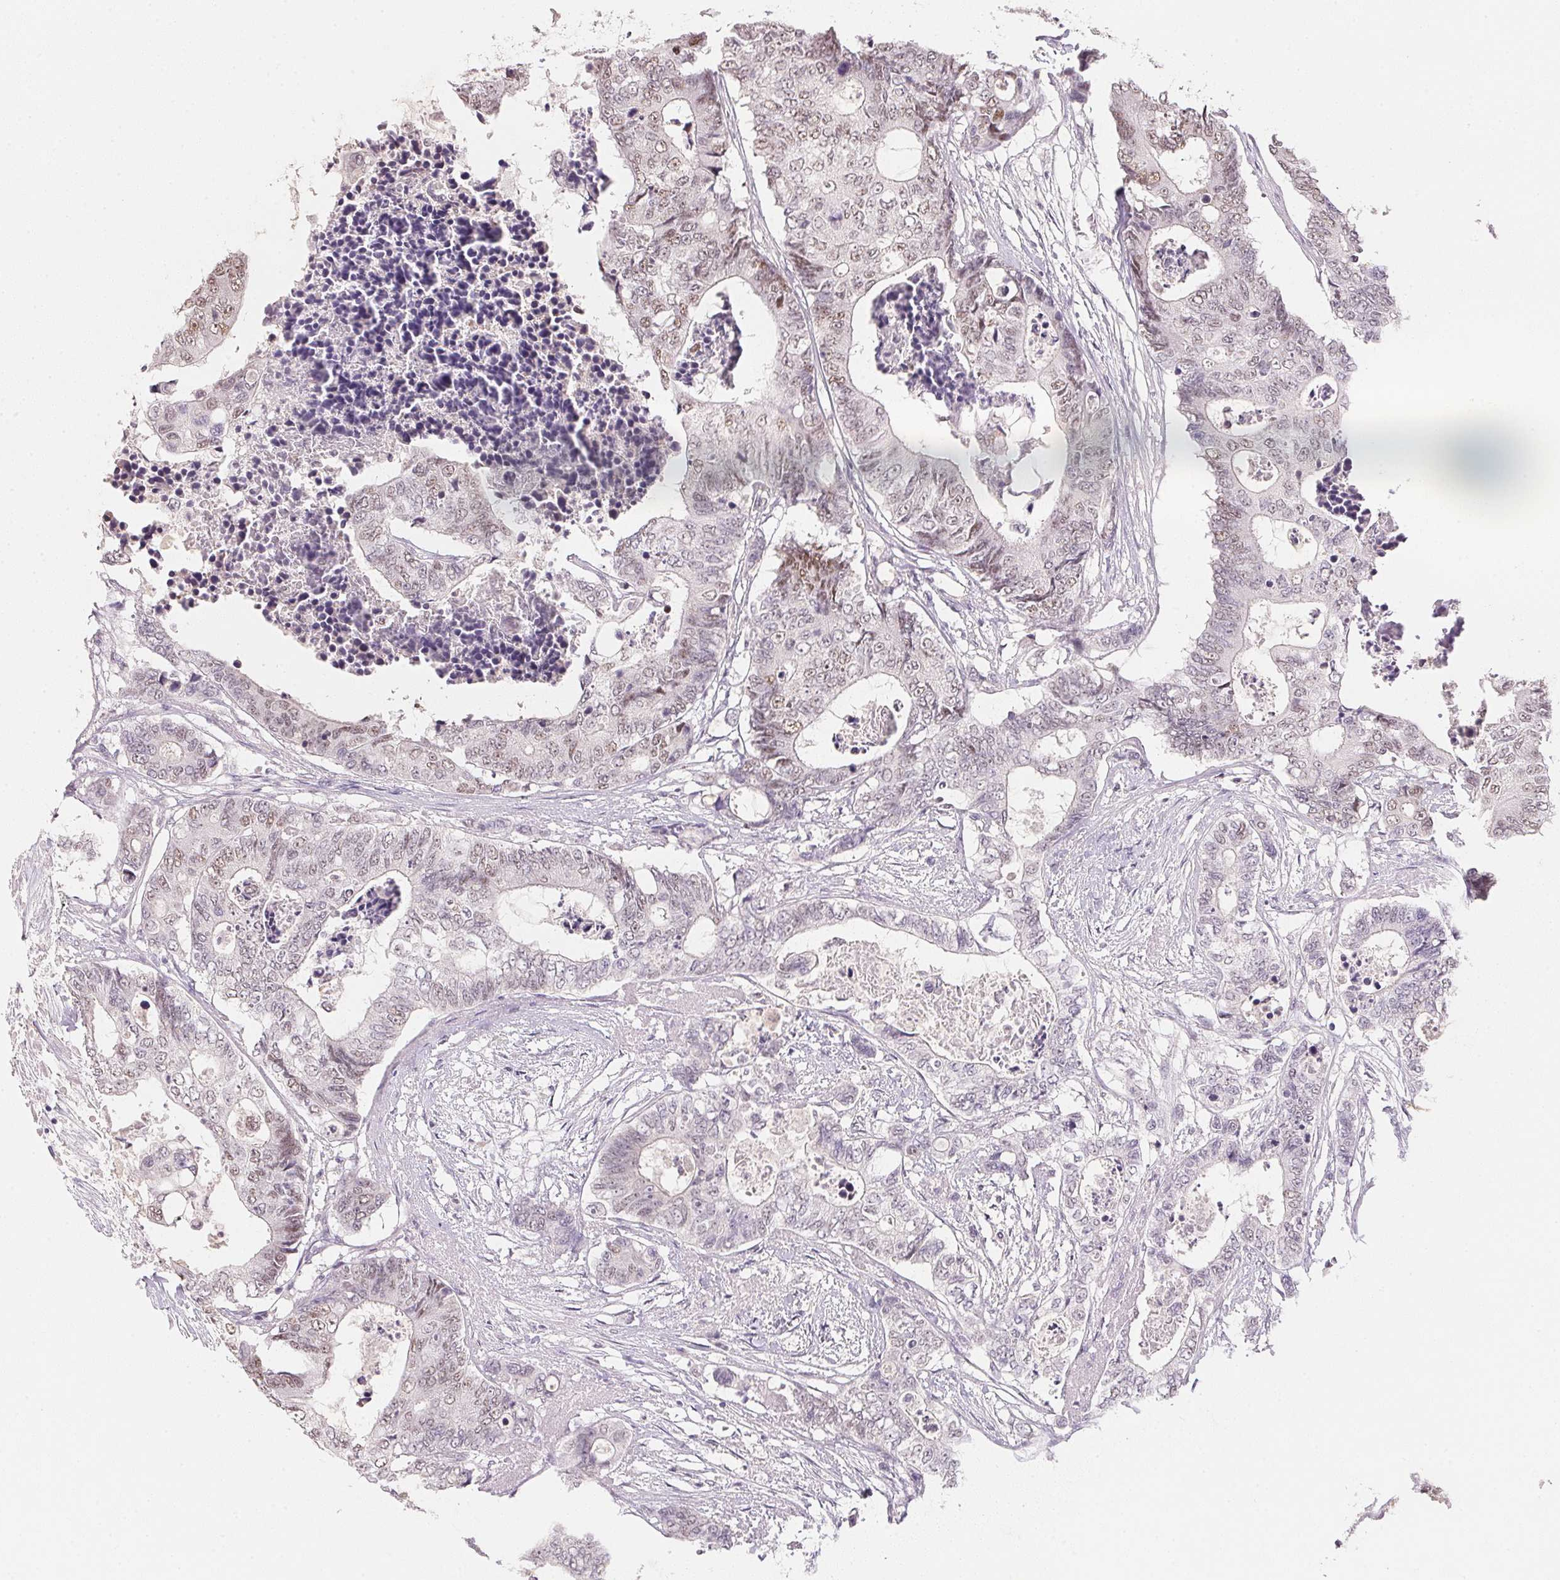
{"staining": {"intensity": "weak", "quantity": "<25%", "location": "nuclear"}, "tissue": "colorectal cancer", "cell_type": "Tumor cells", "image_type": "cancer", "snomed": [{"axis": "morphology", "description": "Adenocarcinoma, NOS"}, {"axis": "topography", "description": "Colon"}], "caption": "Tumor cells show no significant staining in colorectal cancer (adenocarcinoma).", "gene": "POLR3G", "patient": {"sex": "female", "age": 48}}